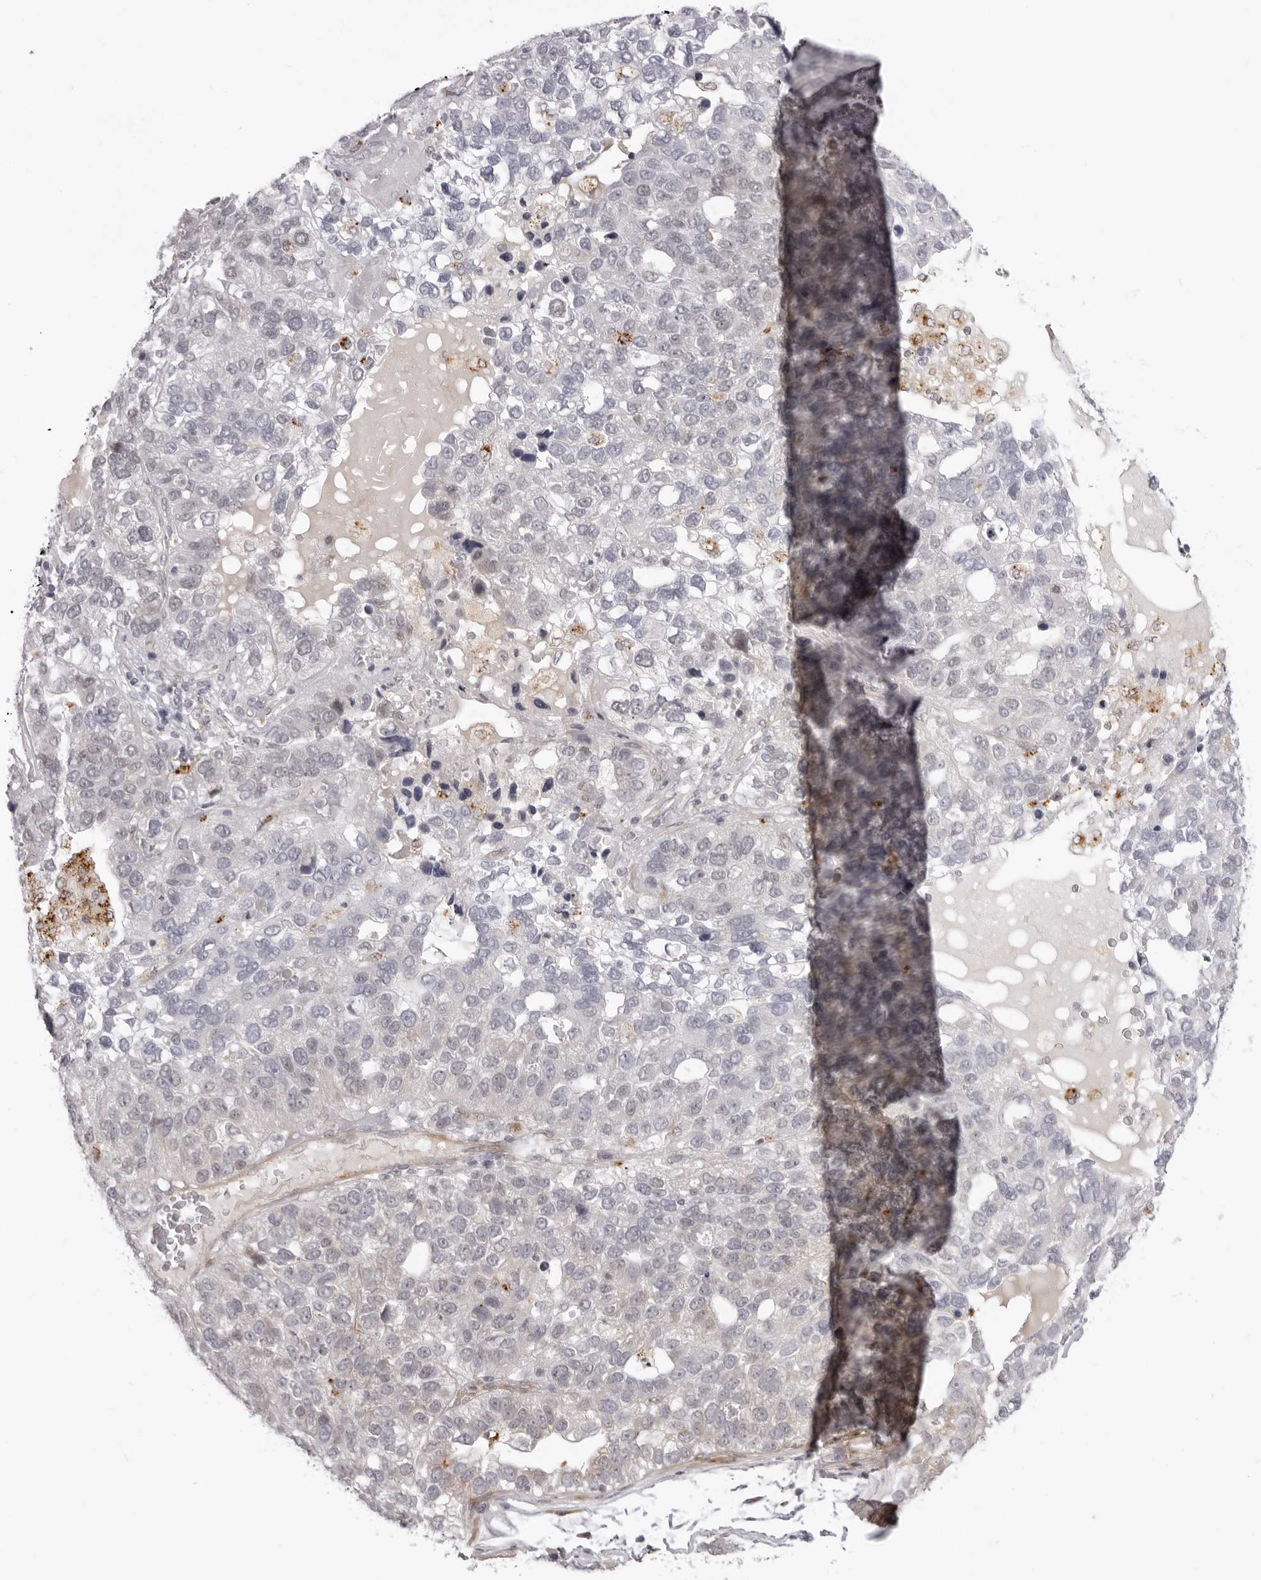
{"staining": {"intensity": "negative", "quantity": "none", "location": "none"}, "tissue": "pancreatic cancer", "cell_type": "Tumor cells", "image_type": "cancer", "snomed": [{"axis": "morphology", "description": "Adenocarcinoma, NOS"}, {"axis": "topography", "description": "Pancreas"}], "caption": "This is a image of IHC staining of pancreatic cancer (adenocarcinoma), which shows no staining in tumor cells.", "gene": "SUGCT", "patient": {"sex": "female", "age": 61}}